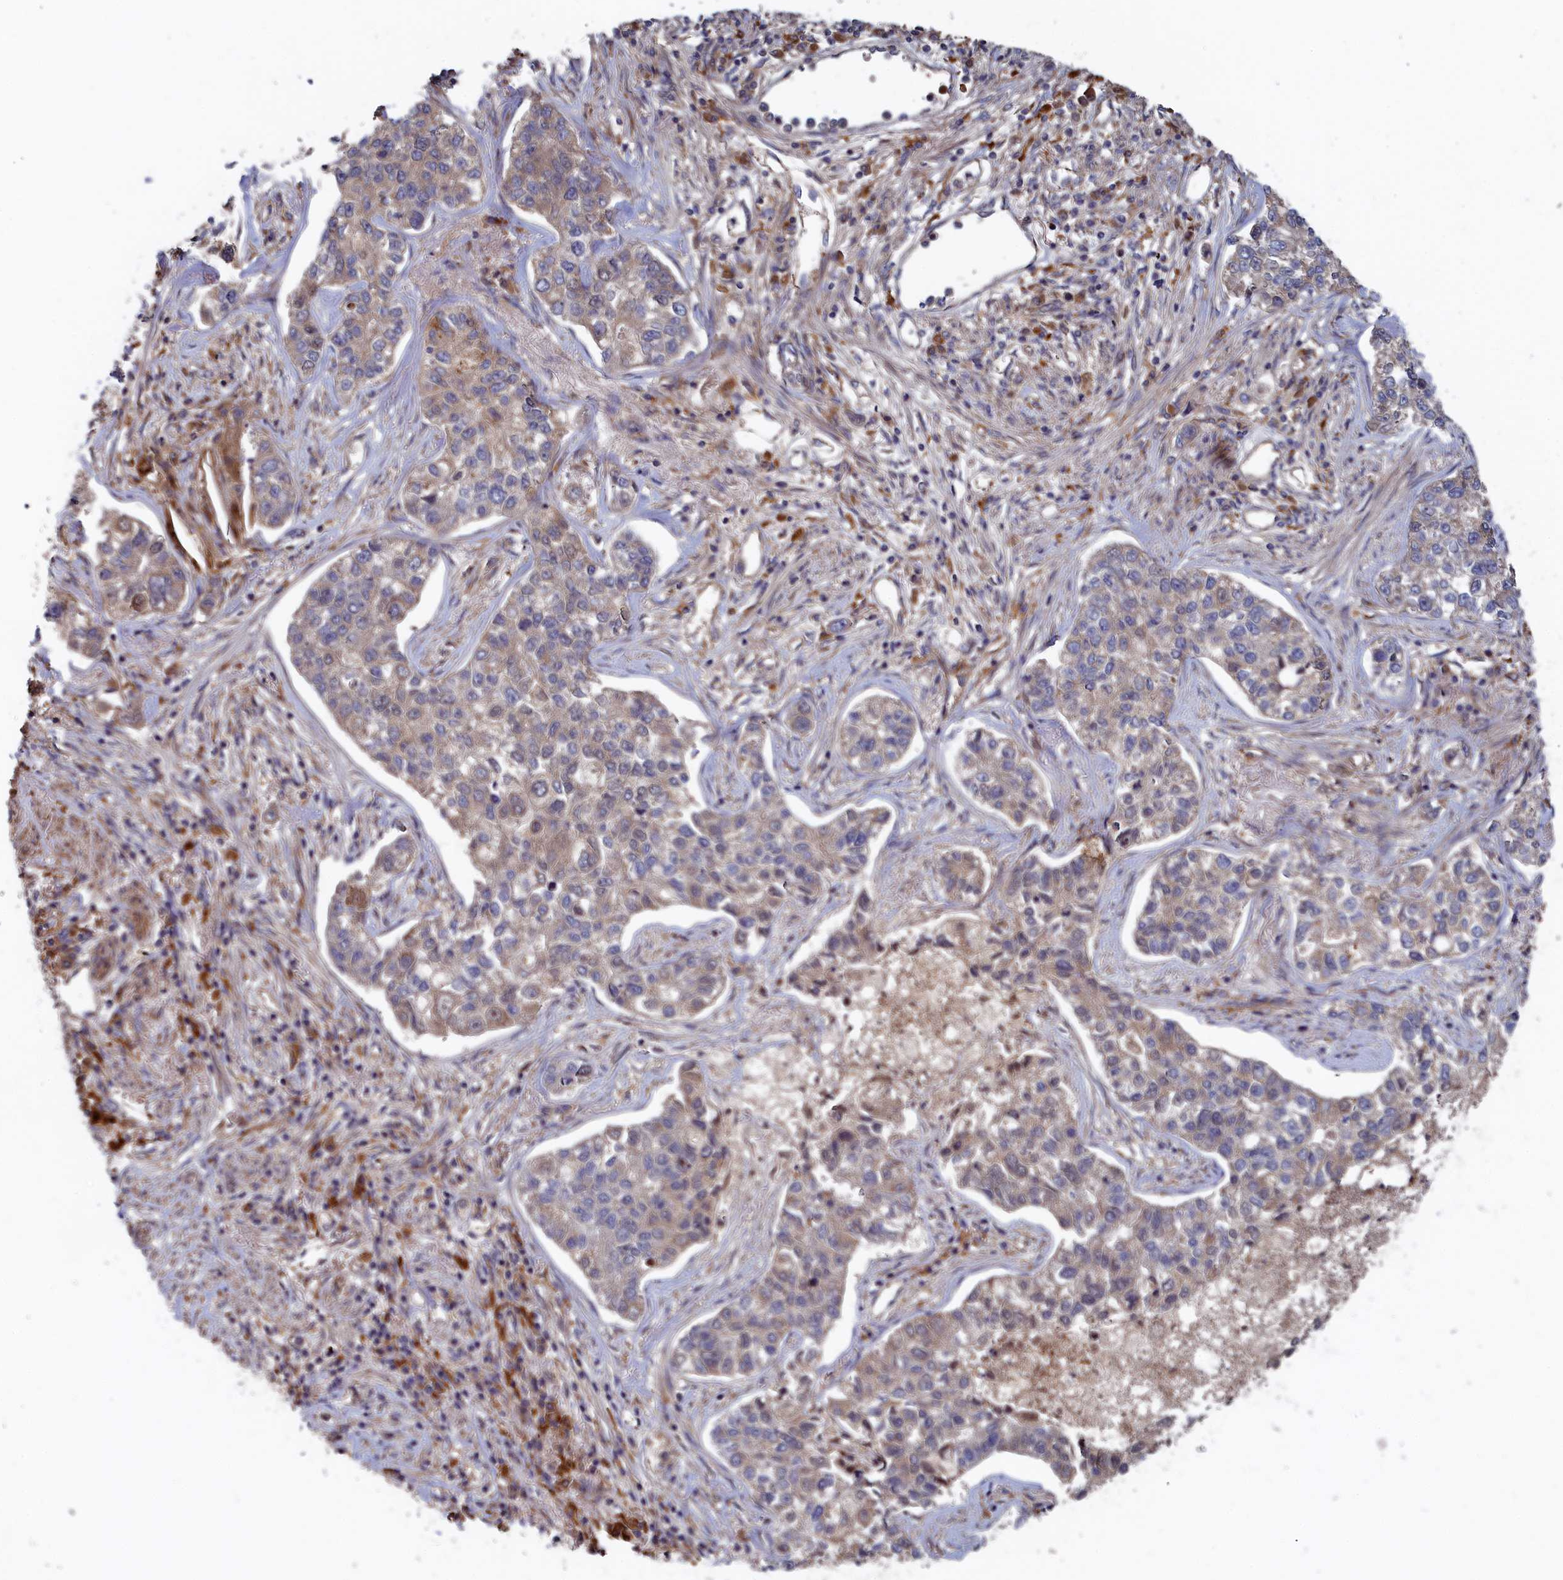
{"staining": {"intensity": "weak", "quantity": ">75%", "location": "cytoplasmic/membranous"}, "tissue": "lung cancer", "cell_type": "Tumor cells", "image_type": "cancer", "snomed": [{"axis": "morphology", "description": "Adenocarcinoma, NOS"}, {"axis": "topography", "description": "Lung"}], "caption": "Lung cancer stained for a protein (brown) shows weak cytoplasmic/membranous positive staining in about >75% of tumor cells.", "gene": "TRAPPC2L", "patient": {"sex": "male", "age": 49}}